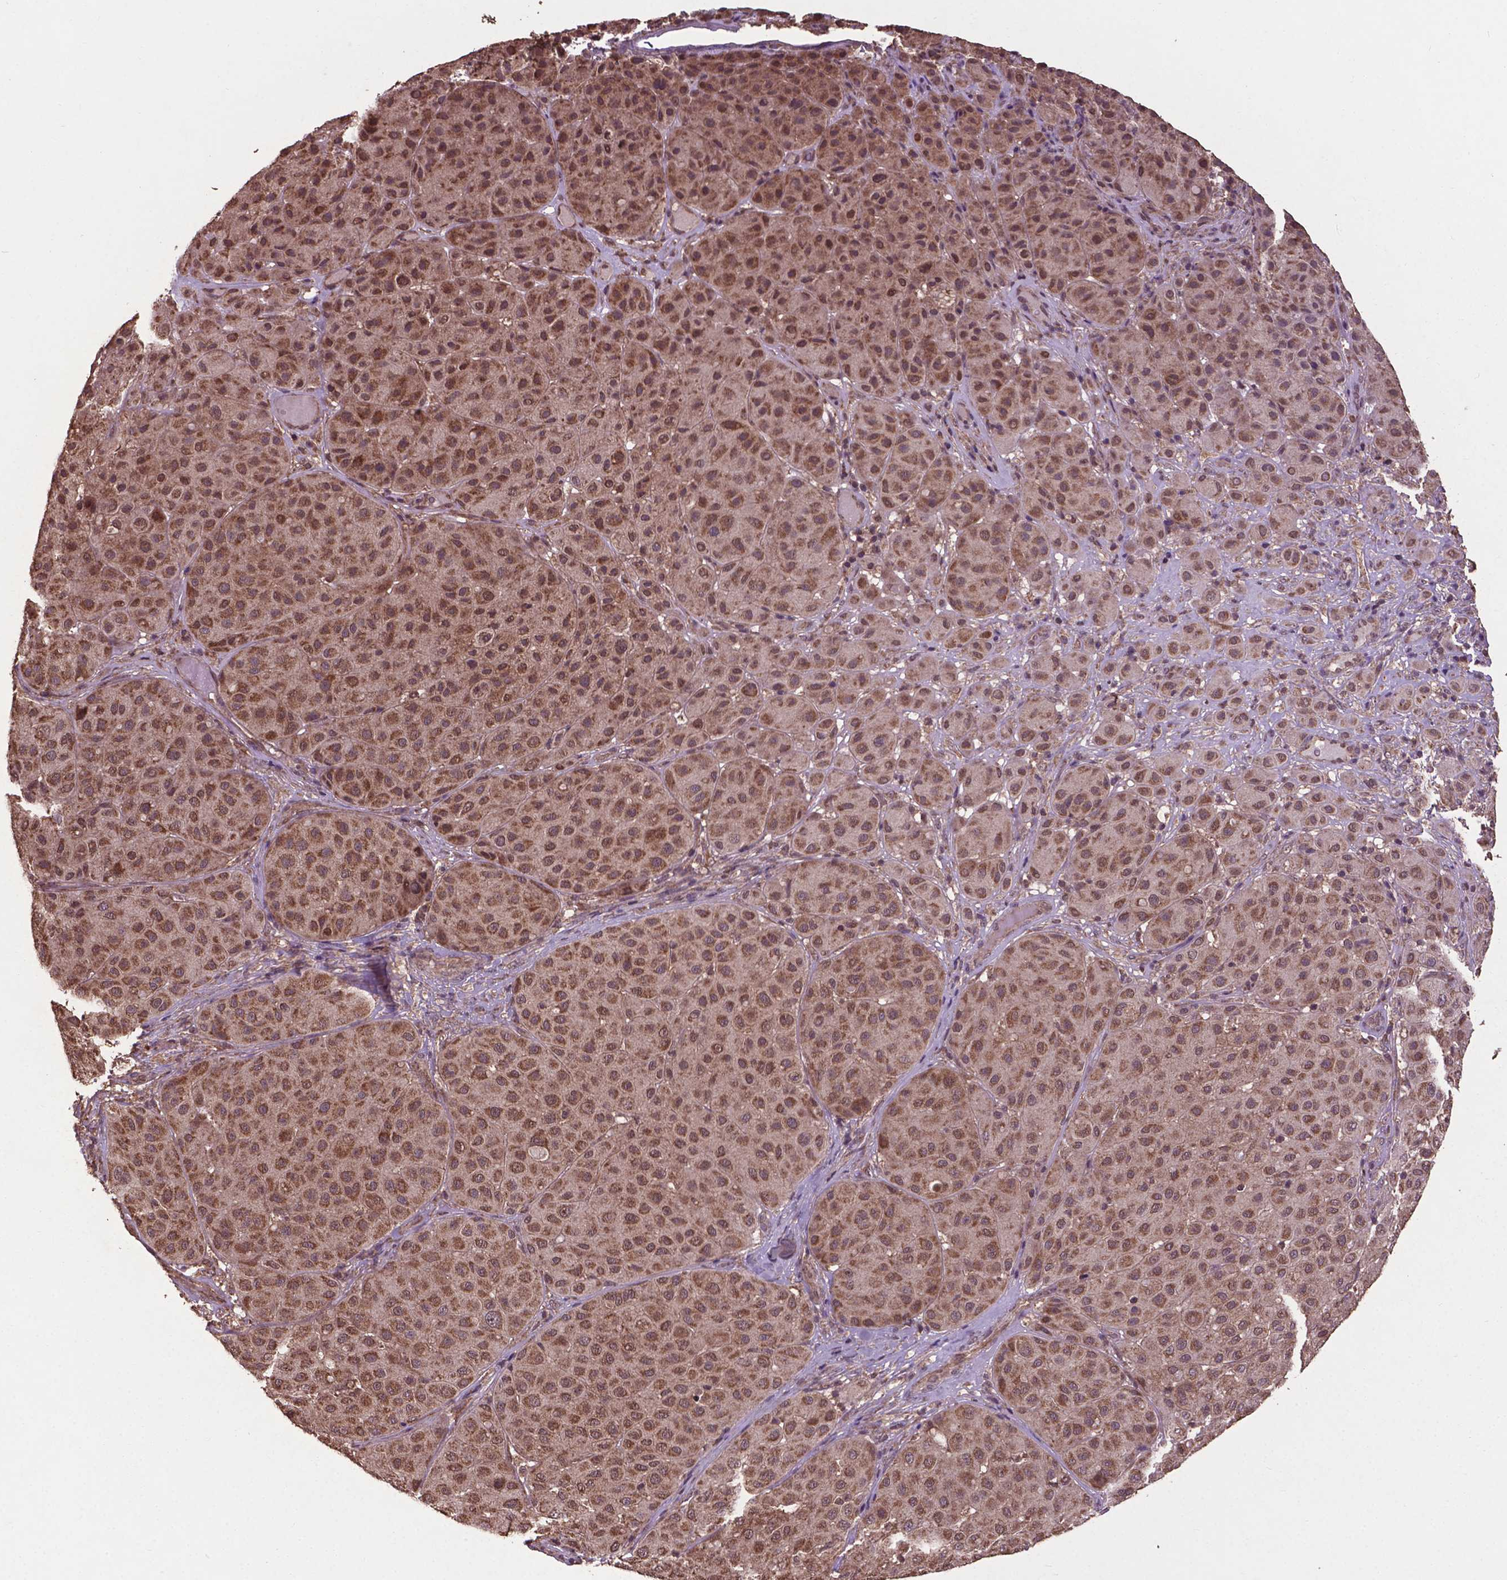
{"staining": {"intensity": "moderate", "quantity": ">75%", "location": "cytoplasmic/membranous,nuclear"}, "tissue": "melanoma", "cell_type": "Tumor cells", "image_type": "cancer", "snomed": [{"axis": "morphology", "description": "Malignant melanoma, Metastatic site"}, {"axis": "topography", "description": "Smooth muscle"}], "caption": "A photomicrograph of malignant melanoma (metastatic site) stained for a protein demonstrates moderate cytoplasmic/membranous and nuclear brown staining in tumor cells.", "gene": "DCAF1", "patient": {"sex": "male", "age": 41}}